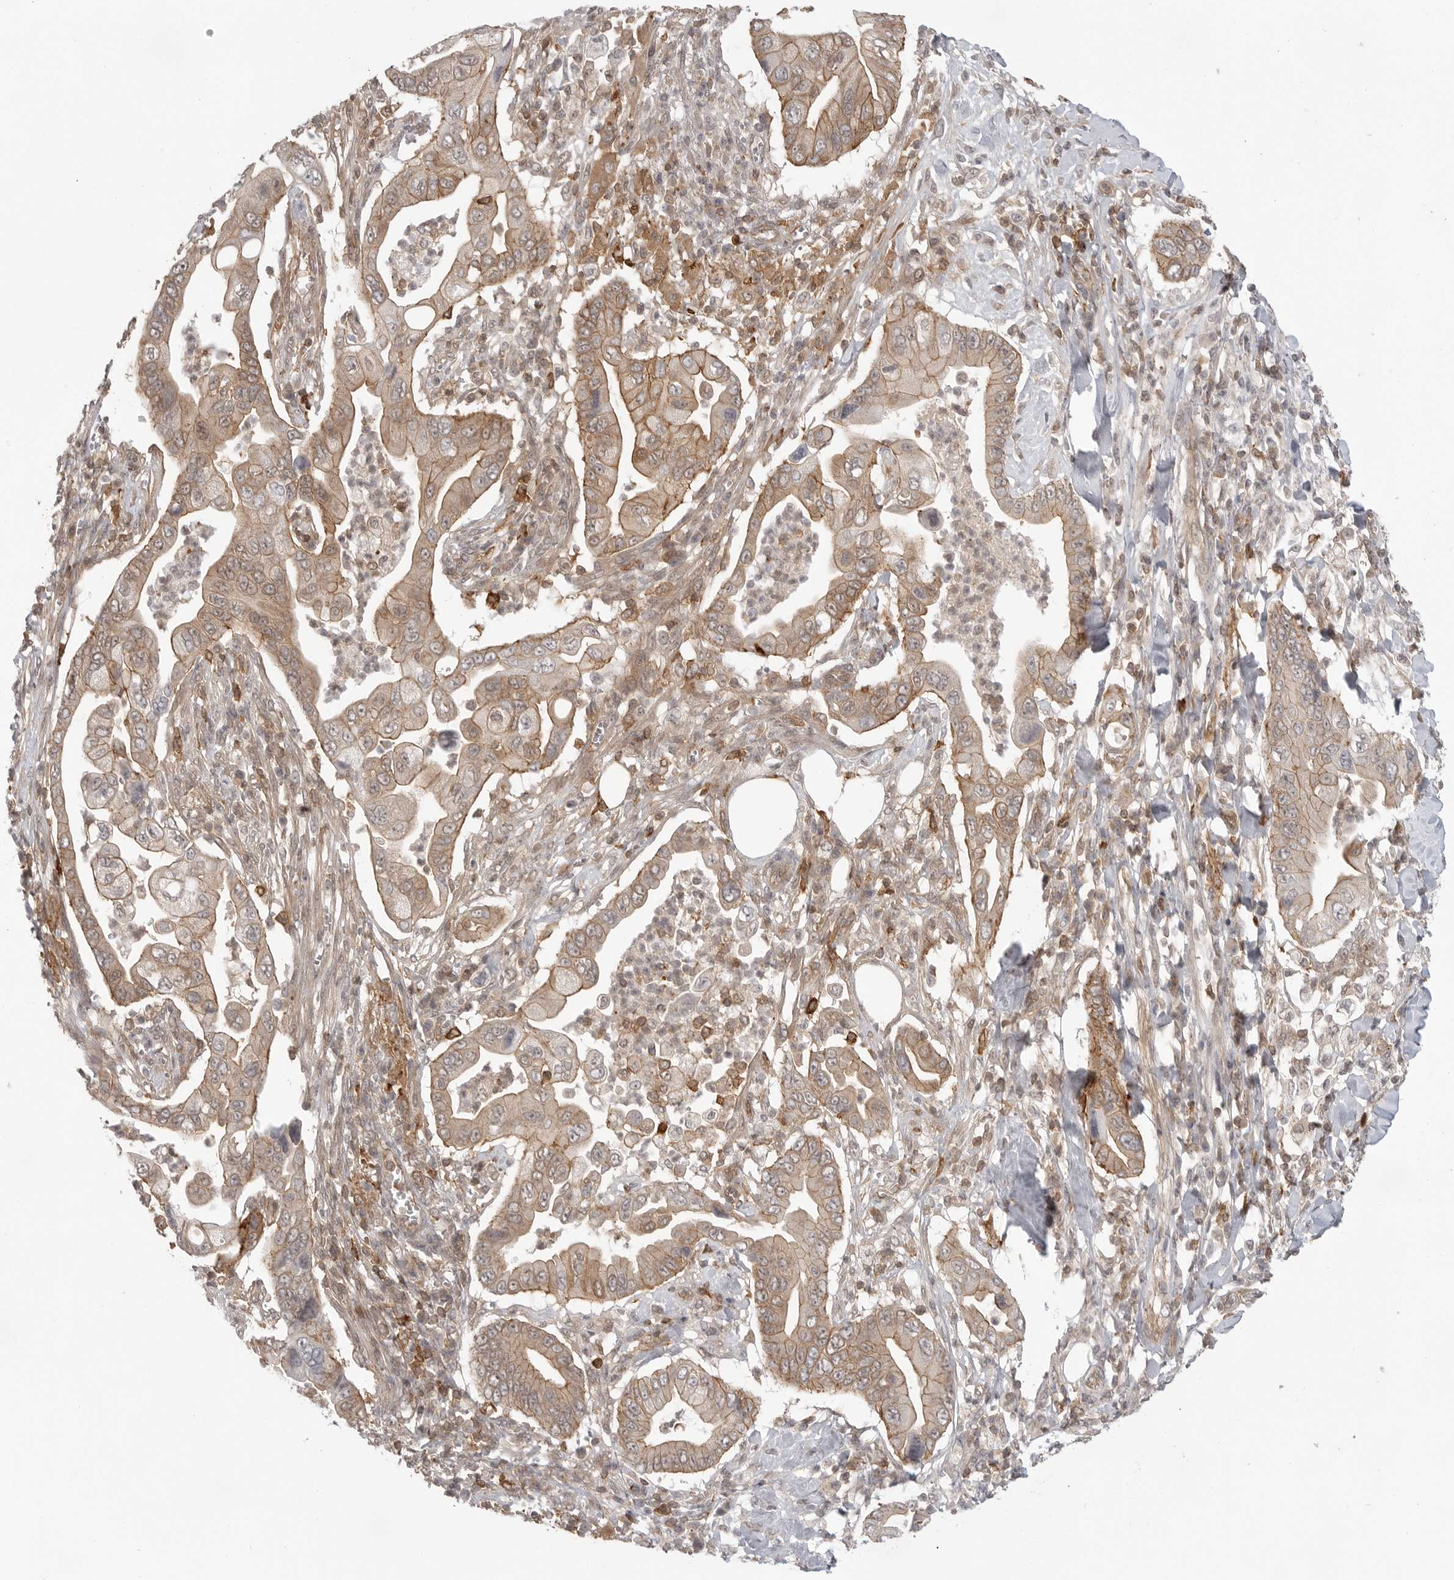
{"staining": {"intensity": "moderate", "quantity": ">75%", "location": "cytoplasmic/membranous"}, "tissue": "pancreatic cancer", "cell_type": "Tumor cells", "image_type": "cancer", "snomed": [{"axis": "morphology", "description": "Adenocarcinoma, NOS"}, {"axis": "topography", "description": "Pancreas"}], "caption": "IHC photomicrograph of neoplastic tissue: human pancreatic cancer (adenocarcinoma) stained using immunohistochemistry (IHC) displays medium levels of moderate protein expression localized specifically in the cytoplasmic/membranous of tumor cells, appearing as a cytoplasmic/membranous brown color.", "gene": "DBNL", "patient": {"sex": "male", "age": 78}}